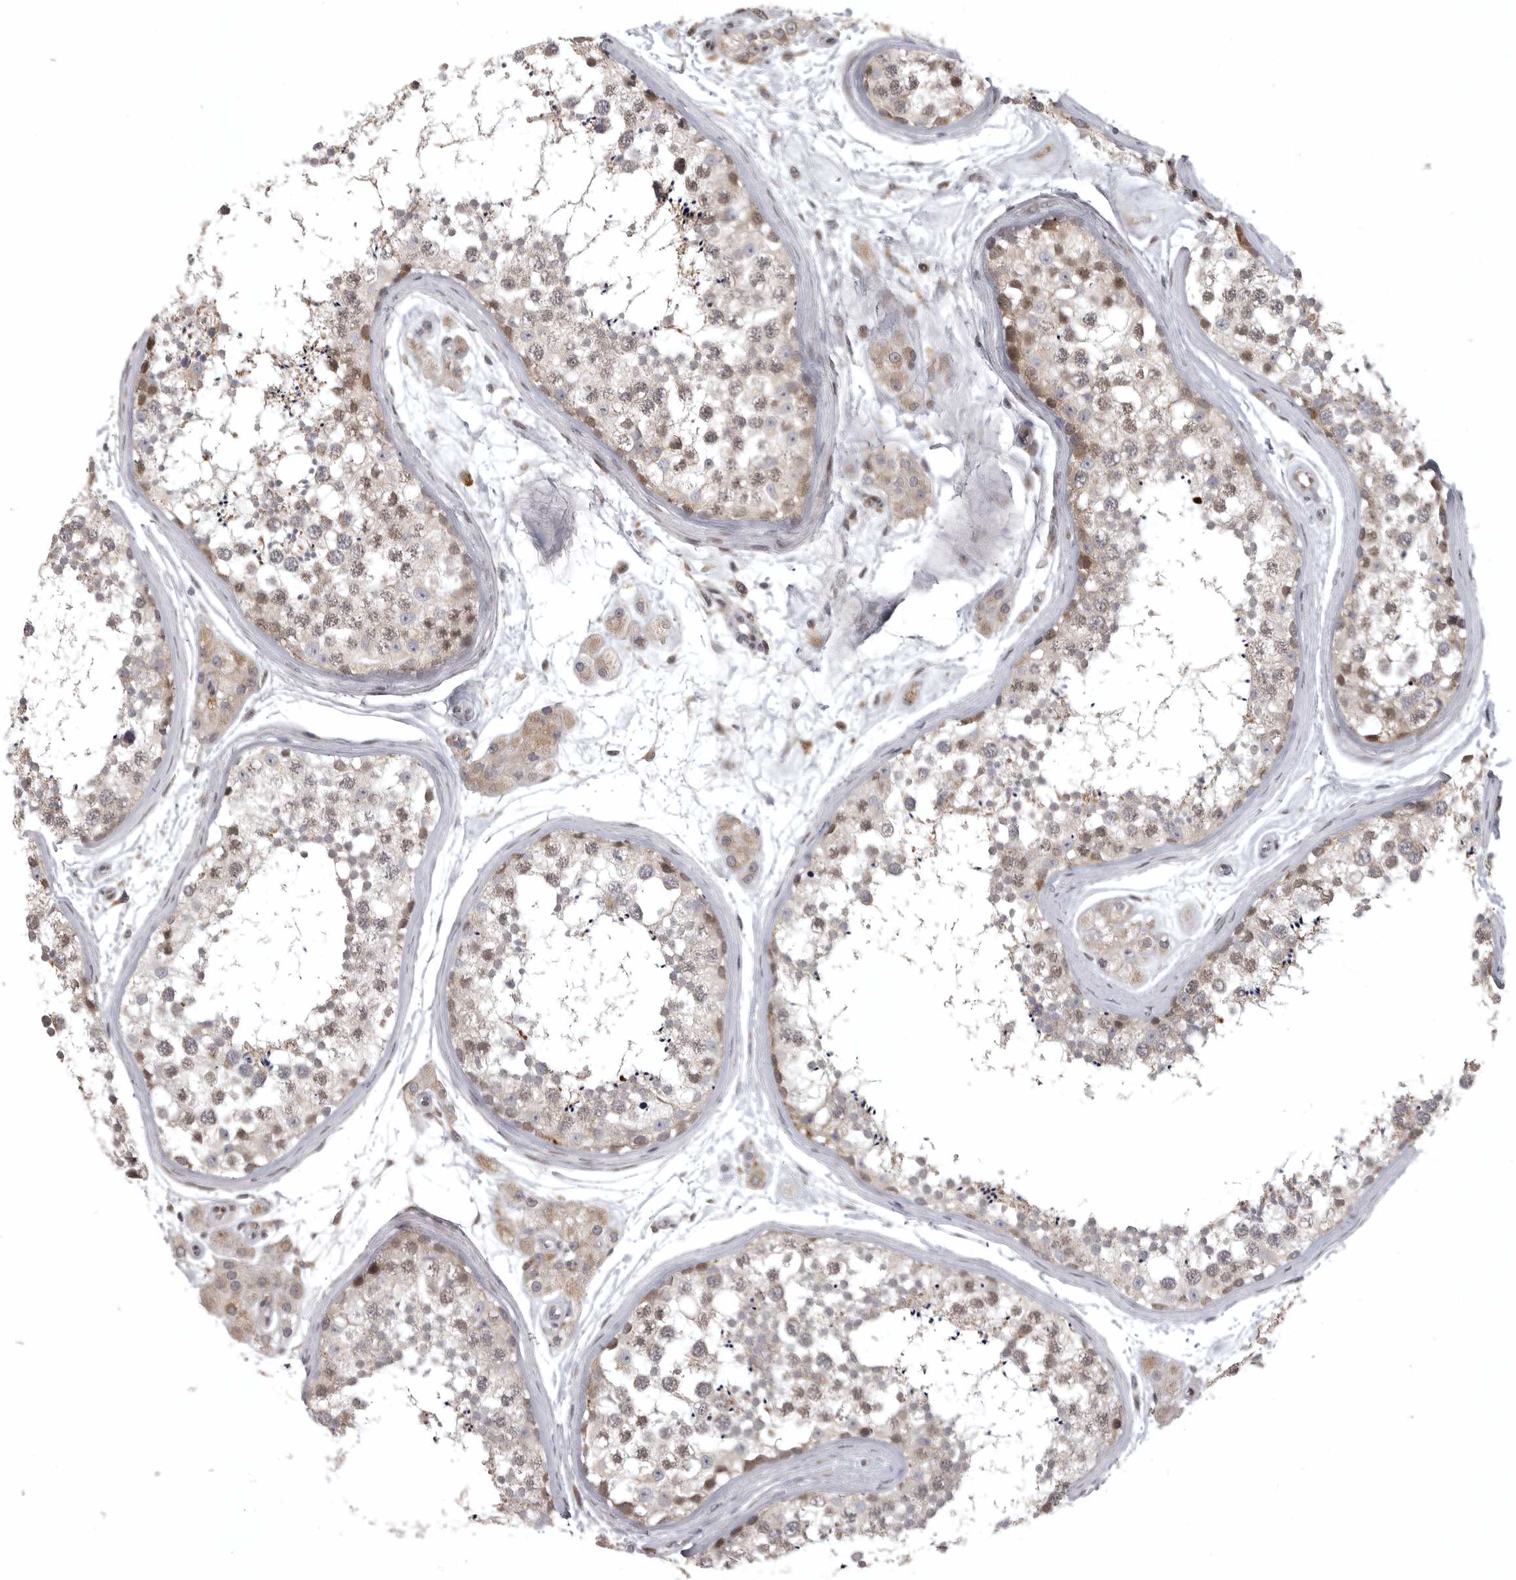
{"staining": {"intensity": "weak", "quantity": ">75%", "location": "cytoplasmic/membranous,nuclear"}, "tissue": "testis", "cell_type": "Cells in seminiferous ducts", "image_type": "normal", "snomed": [{"axis": "morphology", "description": "Normal tissue, NOS"}, {"axis": "topography", "description": "Testis"}], "caption": "Immunohistochemical staining of unremarkable testis exhibits >75% levels of weak cytoplasmic/membranous,nuclear protein expression in about >75% of cells in seminiferous ducts. (IHC, brightfield microscopy, high magnification).", "gene": "POLE2", "patient": {"sex": "male", "age": 56}}